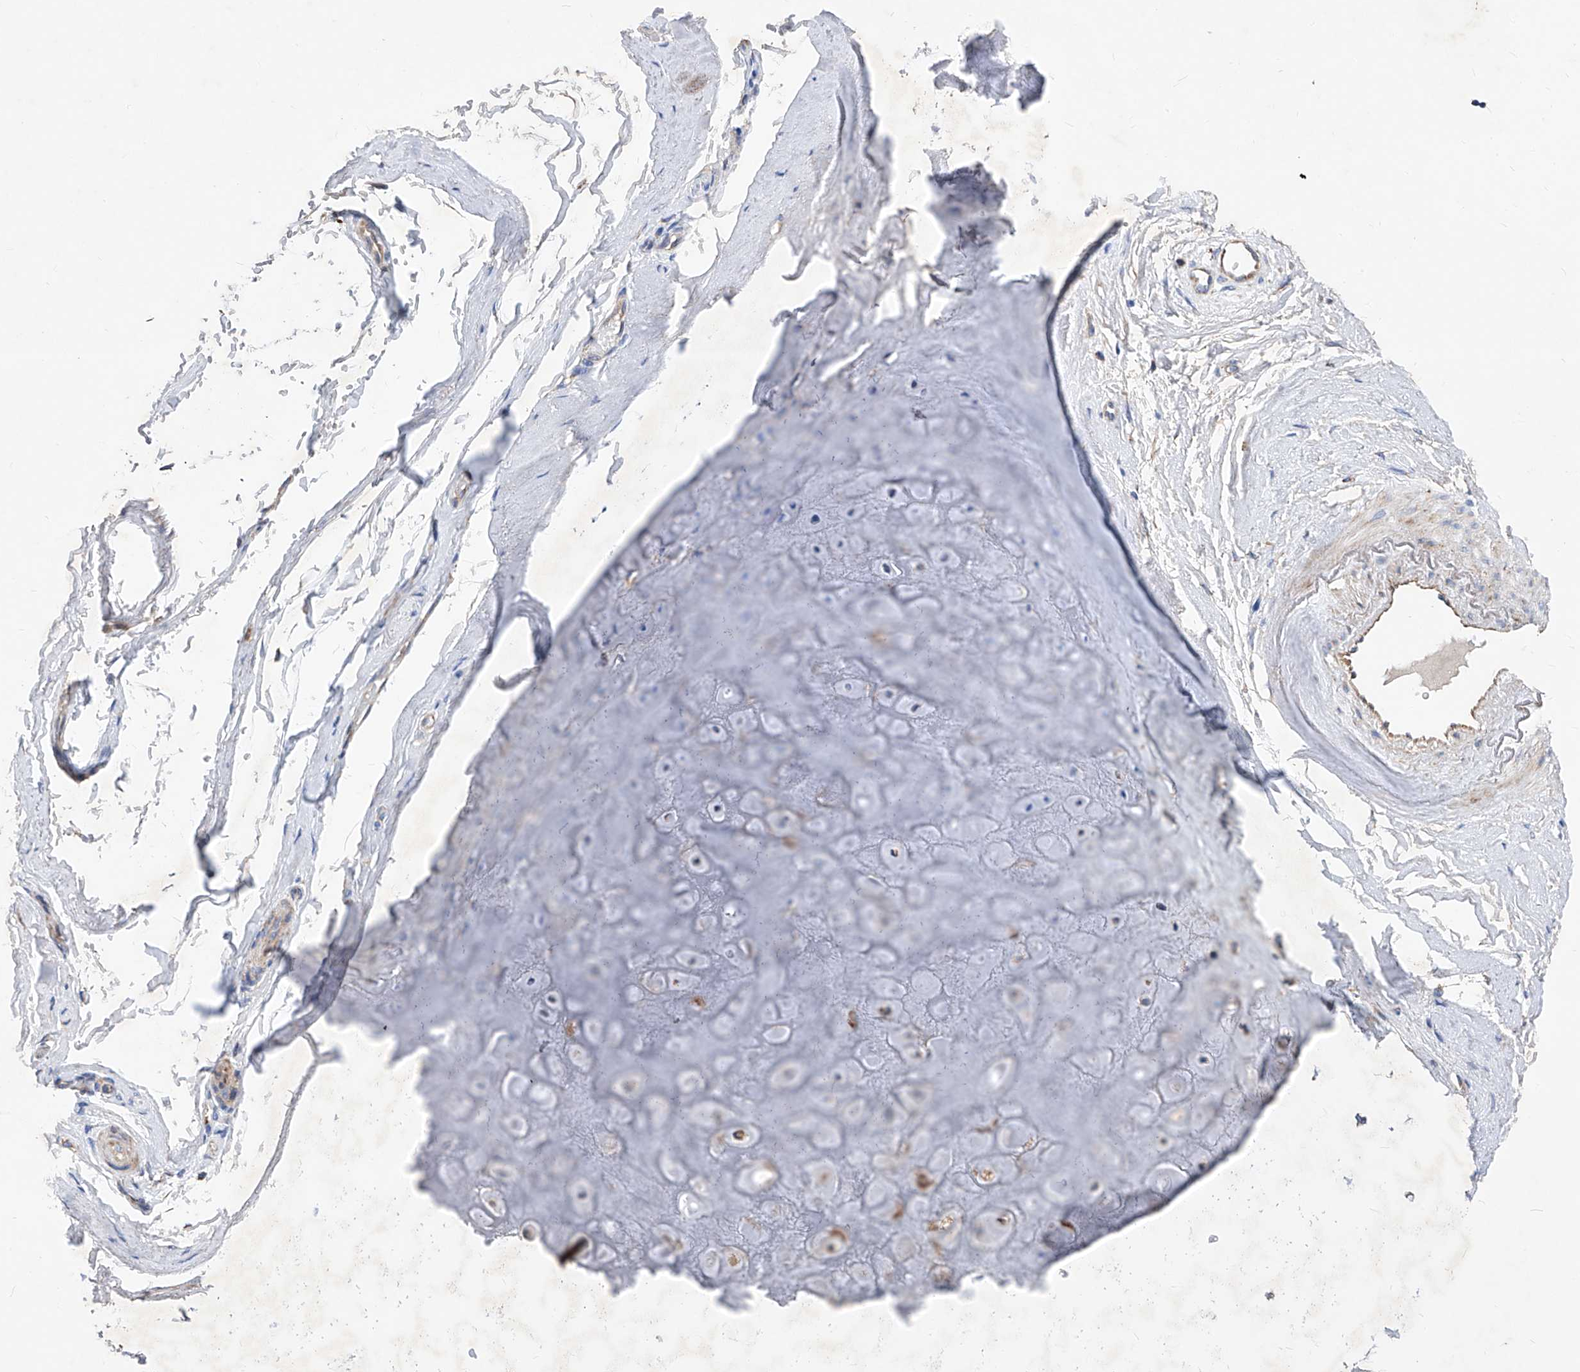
{"staining": {"intensity": "negative", "quantity": "none", "location": "none"}, "tissue": "adipose tissue", "cell_type": "Adipocytes", "image_type": "normal", "snomed": [{"axis": "morphology", "description": "Normal tissue, NOS"}, {"axis": "morphology", "description": "Basal cell carcinoma"}, {"axis": "topography", "description": "Skin"}], "caption": "DAB immunohistochemical staining of normal human adipose tissue demonstrates no significant staining in adipocytes.", "gene": "HRNR", "patient": {"sex": "female", "age": 89}}